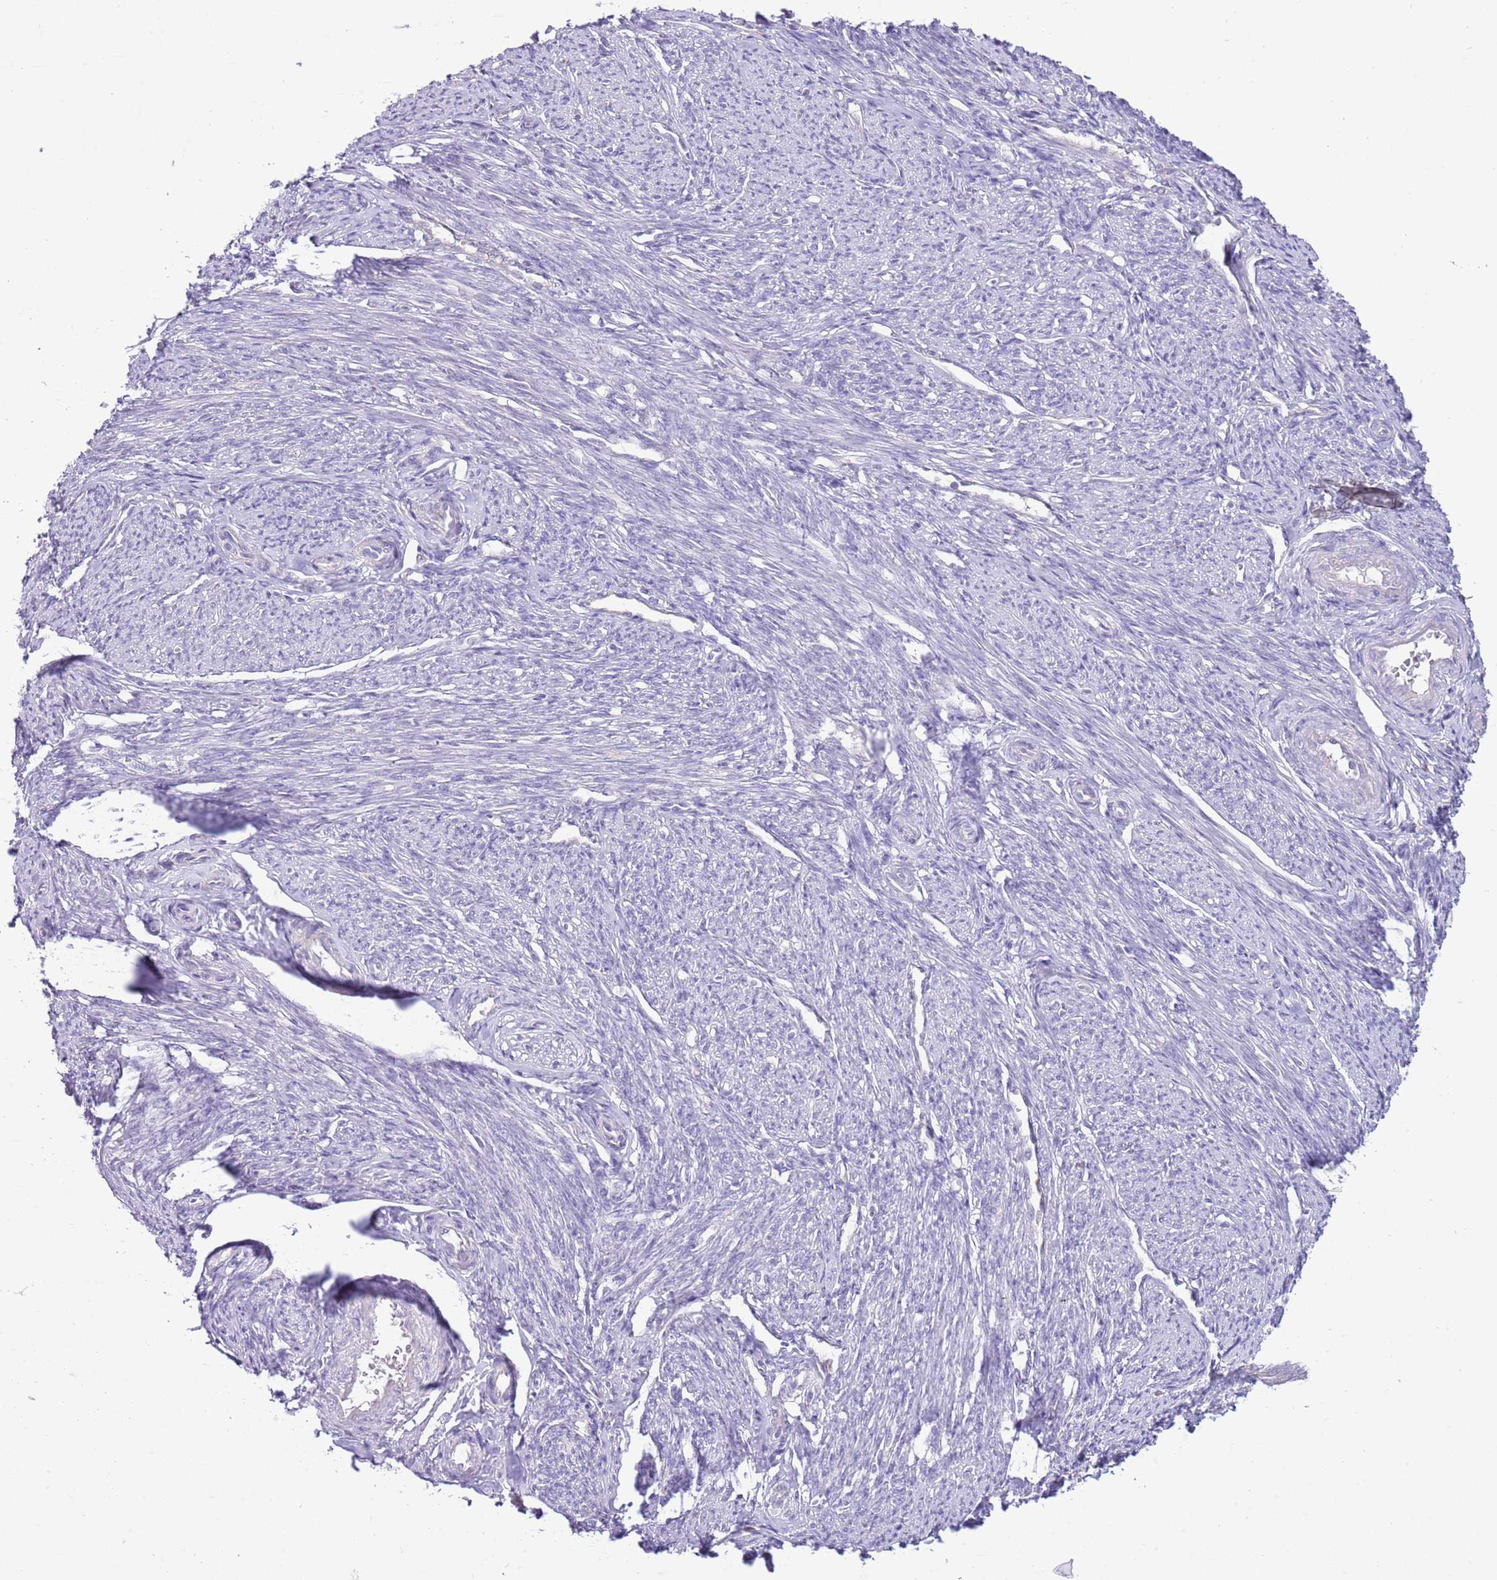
{"staining": {"intensity": "negative", "quantity": "none", "location": "none"}, "tissue": "smooth muscle", "cell_type": "Smooth muscle cells", "image_type": "normal", "snomed": [{"axis": "morphology", "description": "Normal tissue, NOS"}, {"axis": "topography", "description": "Smooth muscle"}, {"axis": "topography", "description": "Uterus"}], "caption": "Smooth muscle cells are negative for brown protein staining in unremarkable smooth muscle.", "gene": "OAZ2", "patient": {"sex": "female", "age": 59}}